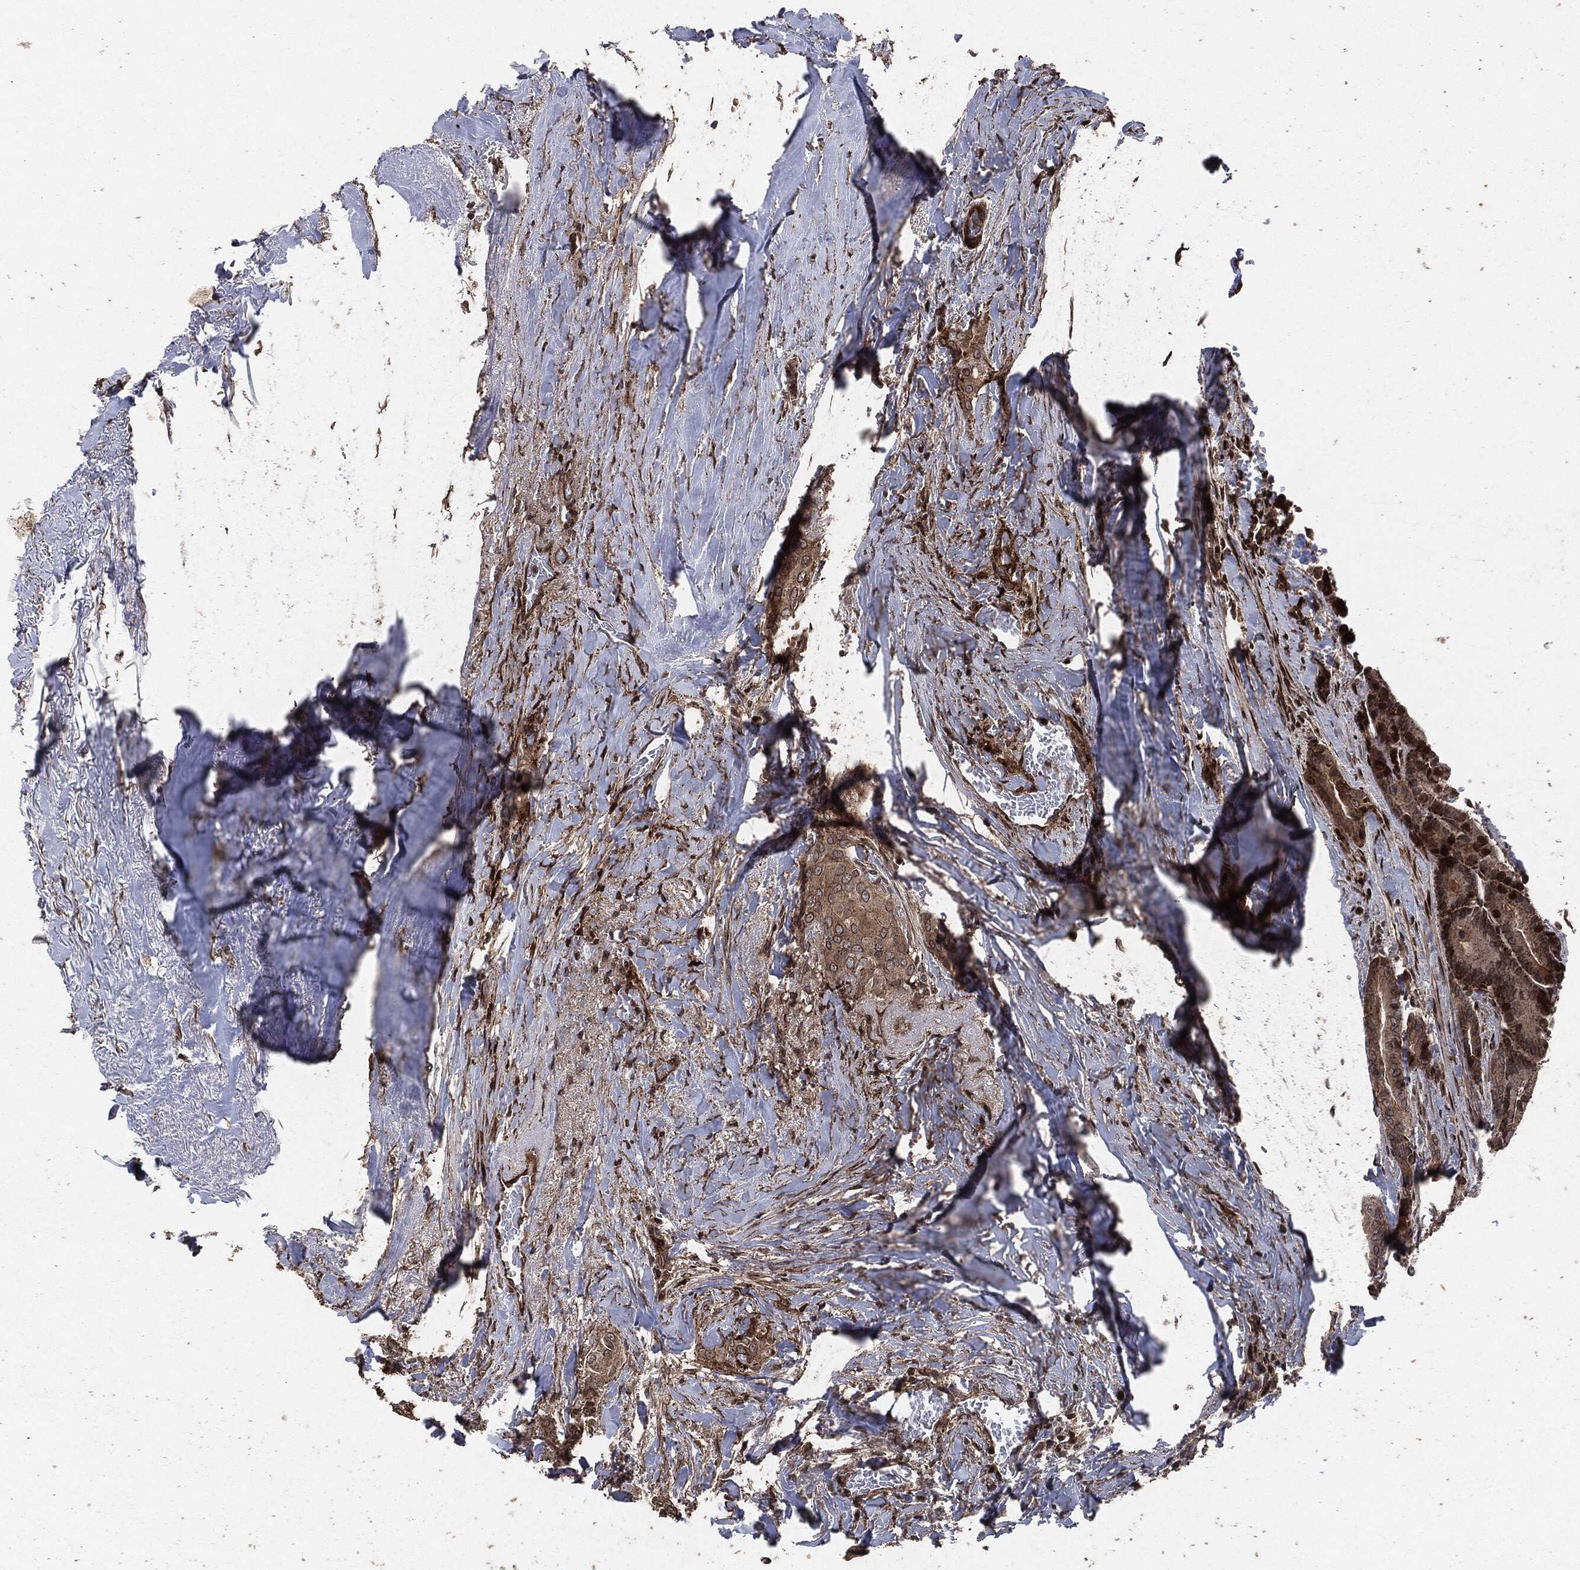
{"staining": {"intensity": "moderate", "quantity": ">75%", "location": "cytoplasmic/membranous"}, "tissue": "thyroid cancer", "cell_type": "Tumor cells", "image_type": "cancer", "snomed": [{"axis": "morphology", "description": "Papillary adenocarcinoma, NOS"}, {"axis": "topography", "description": "Thyroid gland"}], "caption": "Moderate cytoplasmic/membranous protein positivity is appreciated in about >75% of tumor cells in thyroid cancer. Nuclei are stained in blue.", "gene": "IFIT1", "patient": {"sex": "male", "age": 61}}